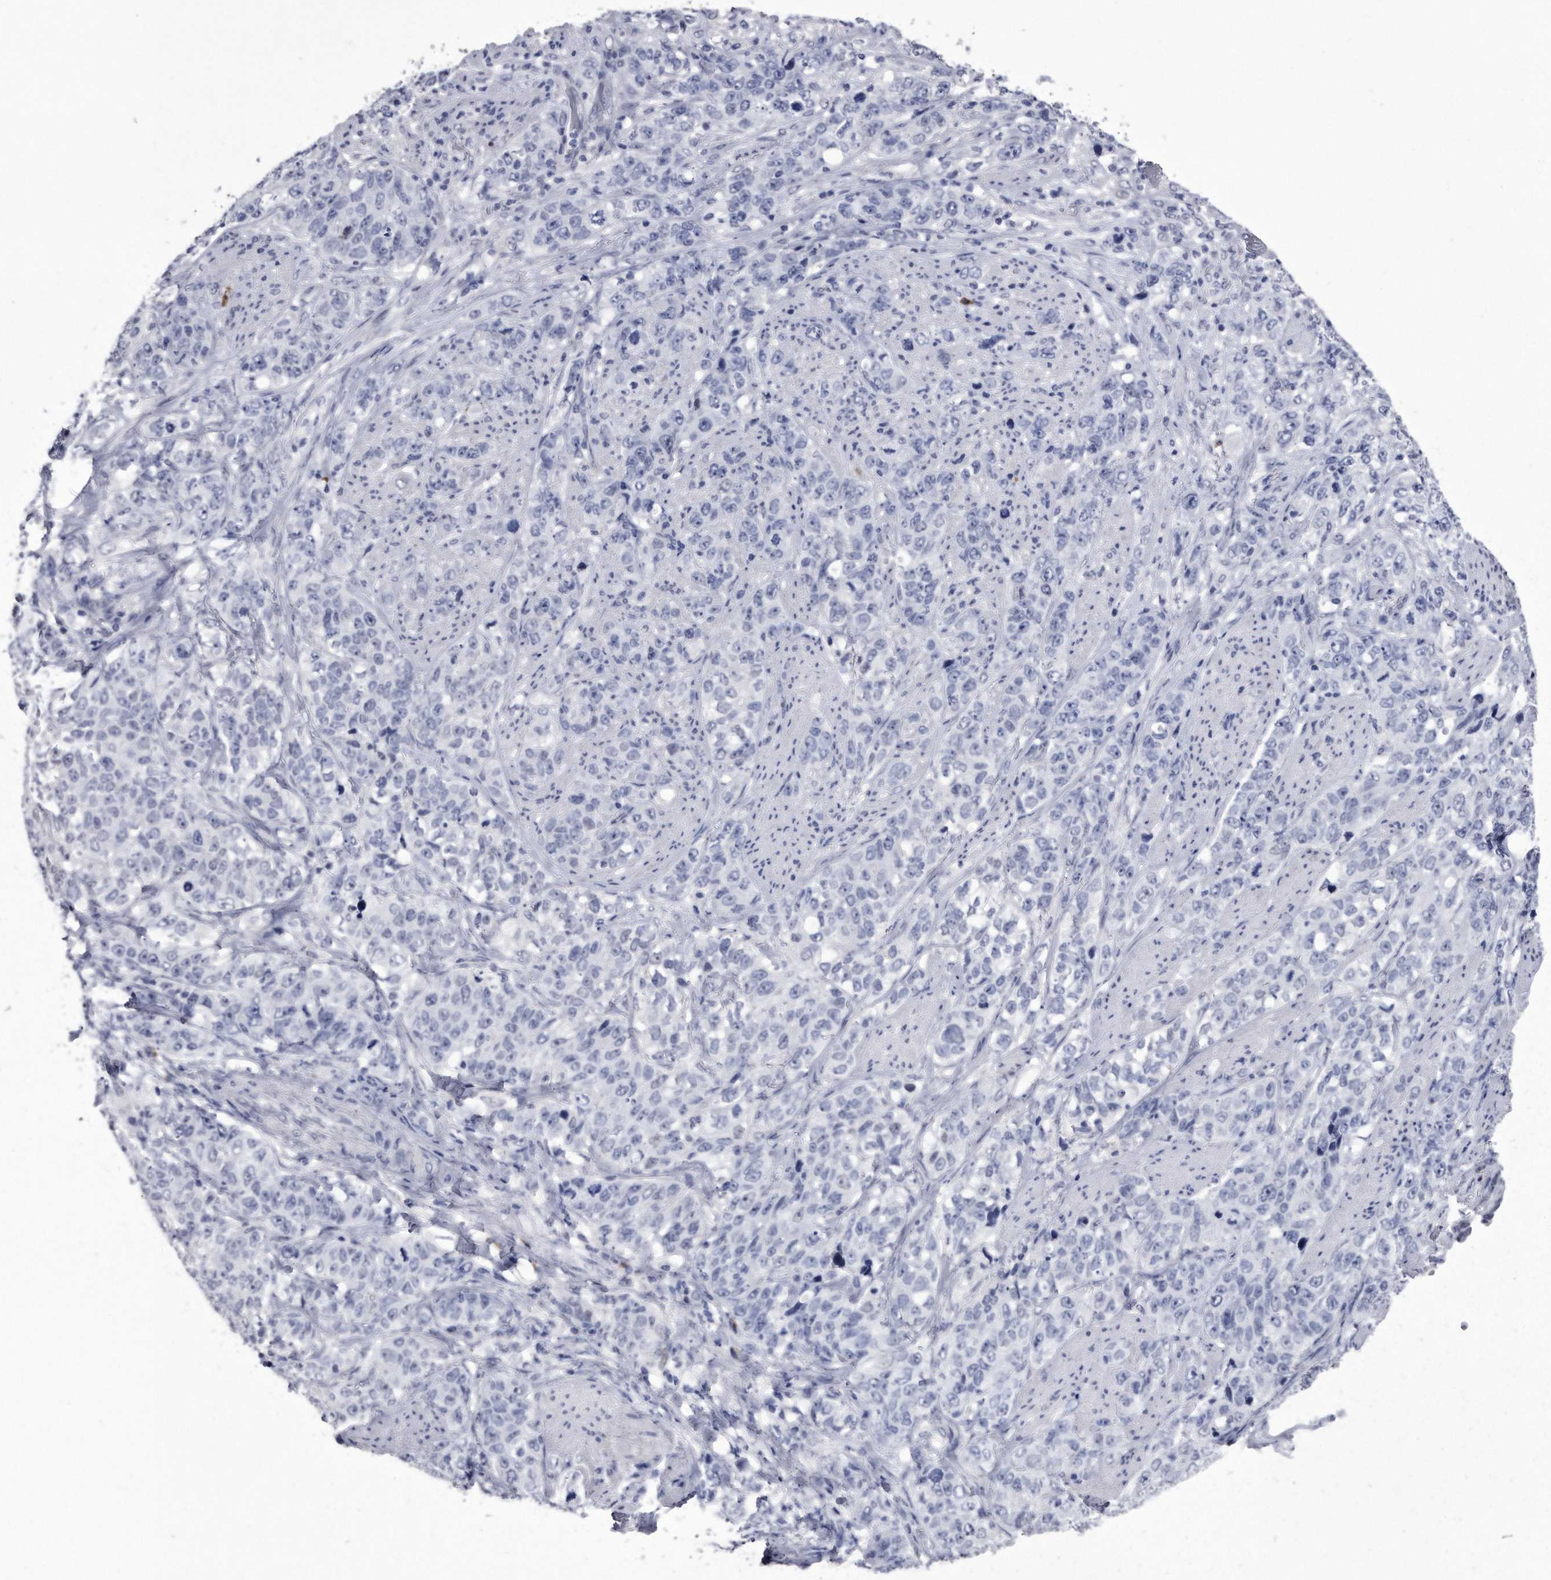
{"staining": {"intensity": "negative", "quantity": "none", "location": "none"}, "tissue": "stomach cancer", "cell_type": "Tumor cells", "image_type": "cancer", "snomed": [{"axis": "morphology", "description": "Adenocarcinoma, NOS"}, {"axis": "topography", "description": "Stomach"}], "caption": "Histopathology image shows no protein staining in tumor cells of stomach cancer tissue.", "gene": "KCTD8", "patient": {"sex": "male", "age": 48}}